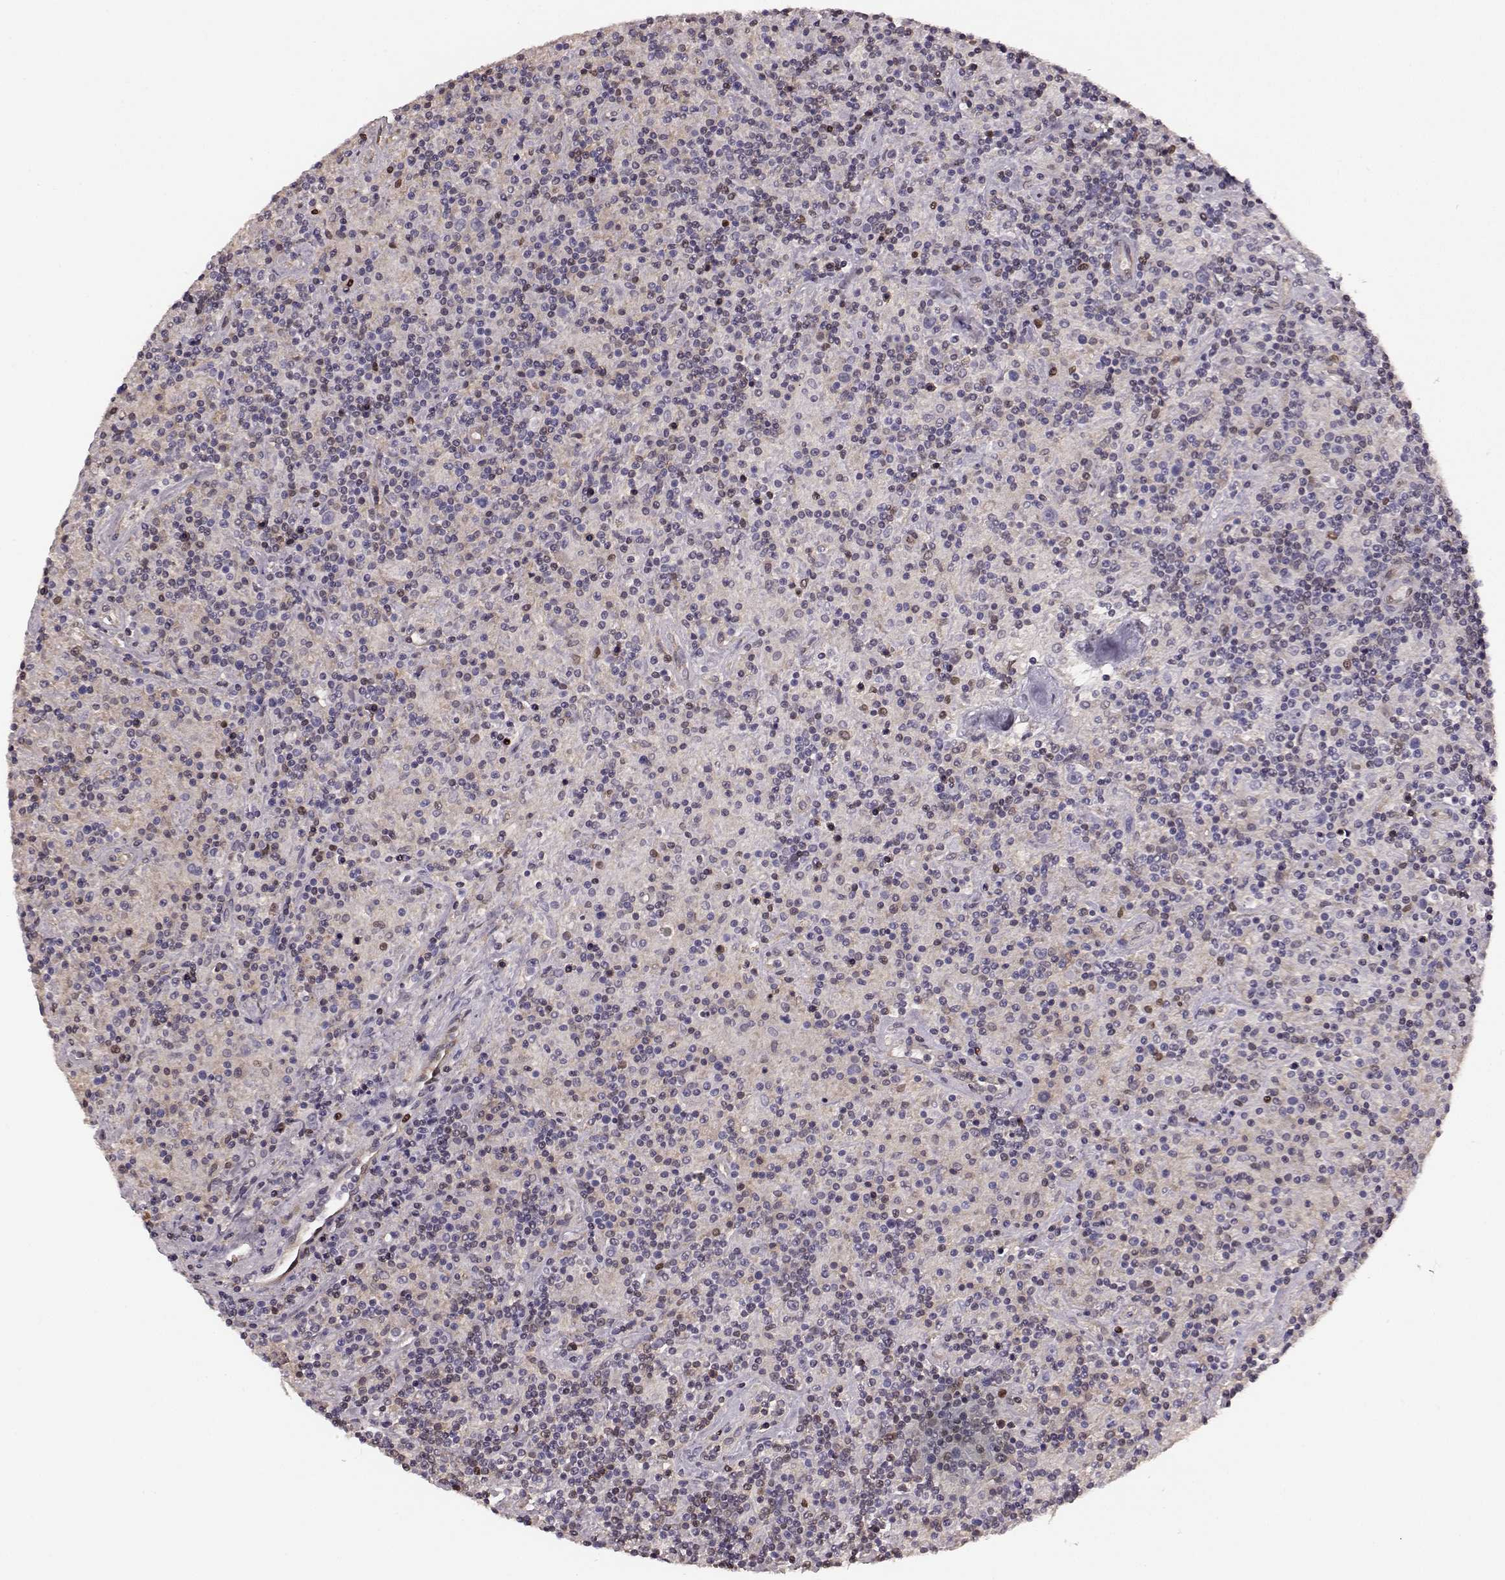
{"staining": {"intensity": "negative", "quantity": "none", "location": "none"}, "tissue": "lymphoma", "cell_type": "Tumor cells", "image_type": "cancer", "snomed": [{"axis": "morphology", "description": "Hodgkin's disease, NOS"}, {"axis": "topography", "description": "Lymph node"}], "caption": "Tumor cells show no significant positivity in lymphoma.", "gene": "KLF6", "patient": {"sex": "male", "age": 70}}